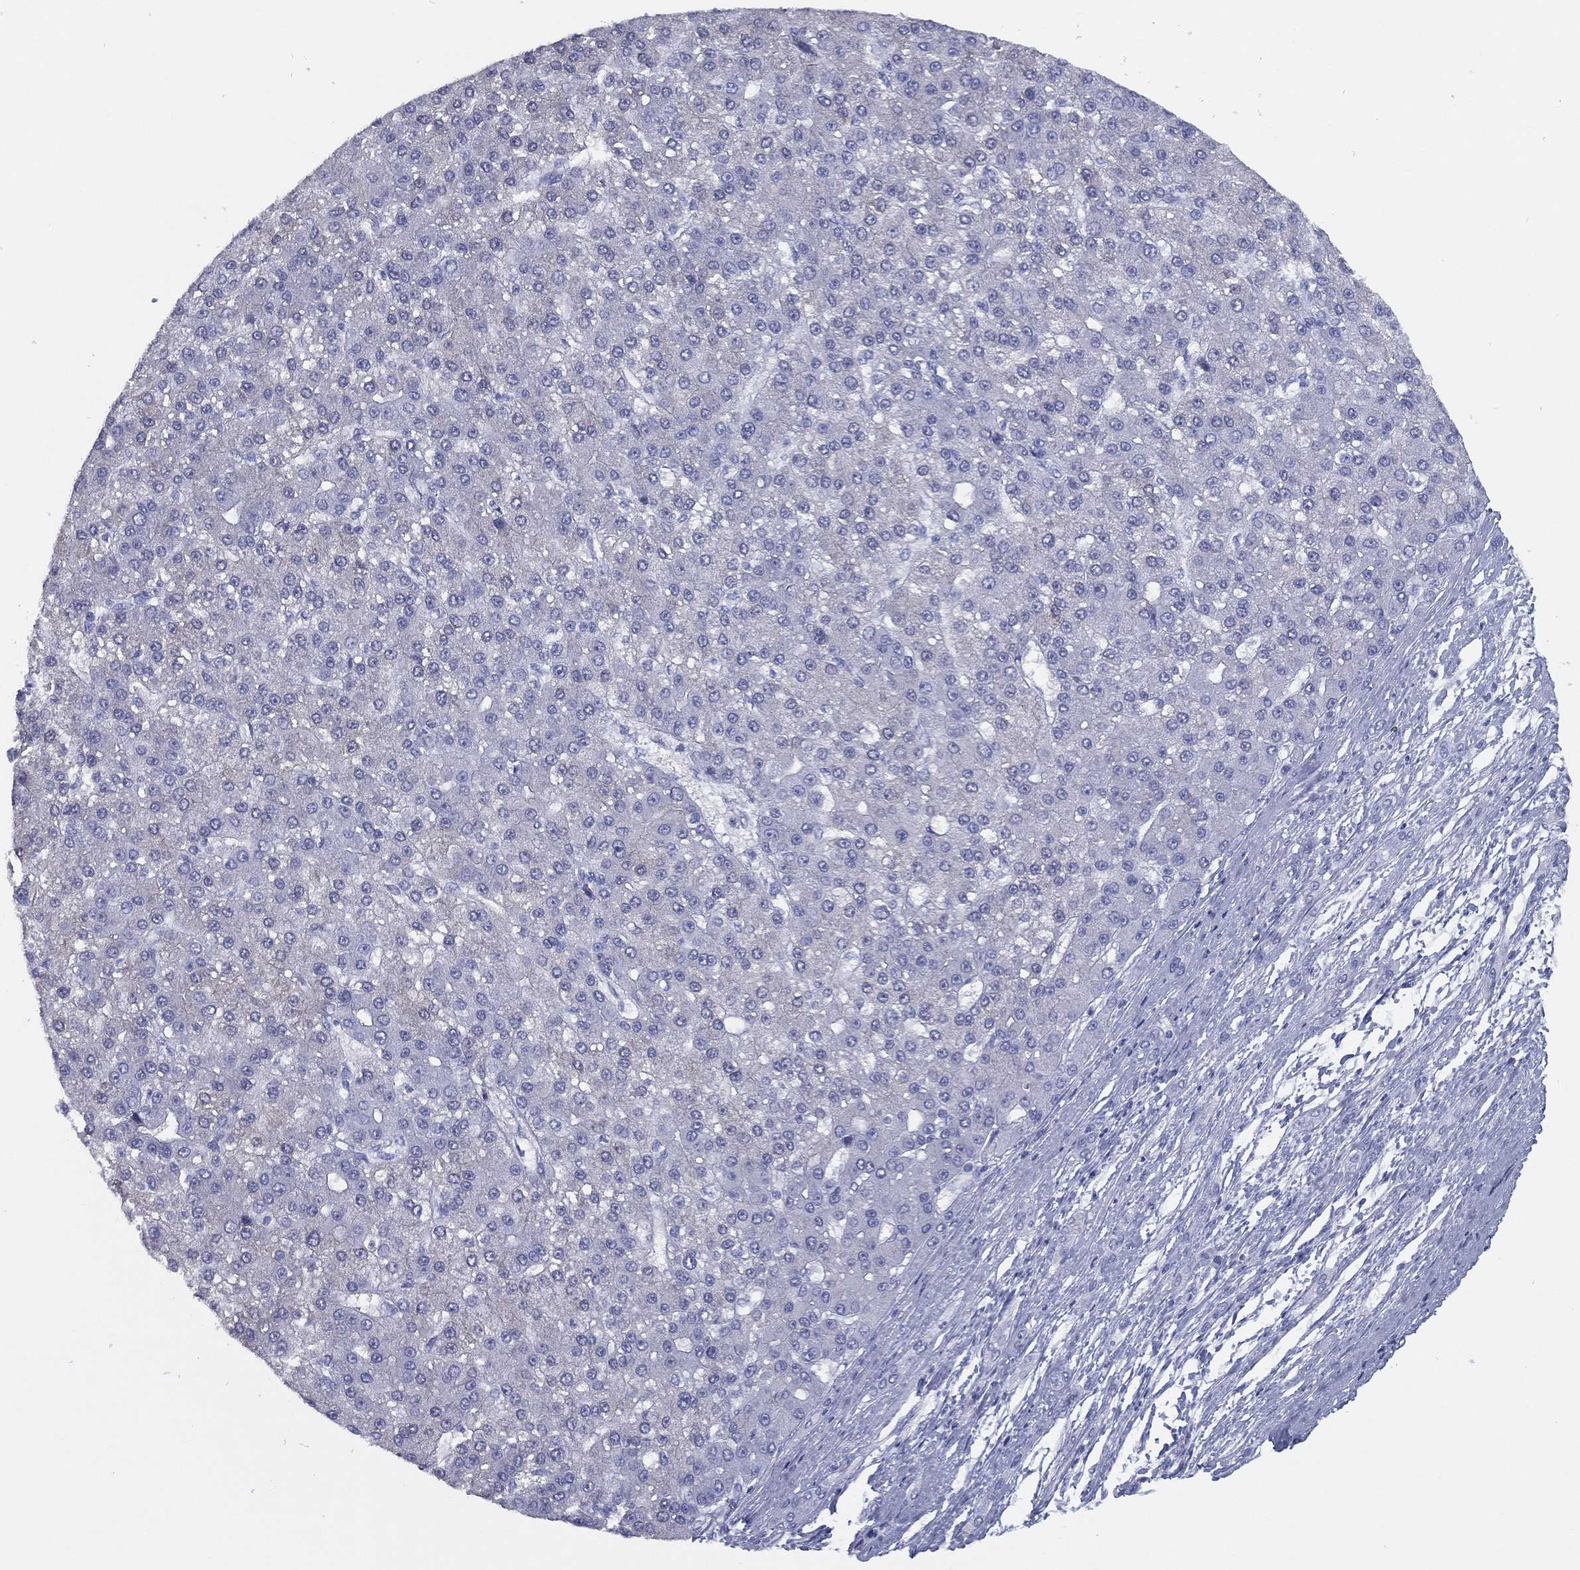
{"staining": {"intensity": "negative", "quantity": "none", "location": "none"}, "tissue": "liver cancer", "cell_type": "Tumor cells", "image_type": "cancer", "snomed": [{"axis": "morphology", "description": "Carcinoma, Hepatocellular, NOS"}, {"axis": "topography", "description": "Liver"}], "caption": "The immunohistochemistry (IHC) photomicrograph has no significant staining in tumor cells of liver cancer tissue. Nuclei are stained in blue.", "gene": "TMEM252", "patient": {"sex": "male", "age": 67}}